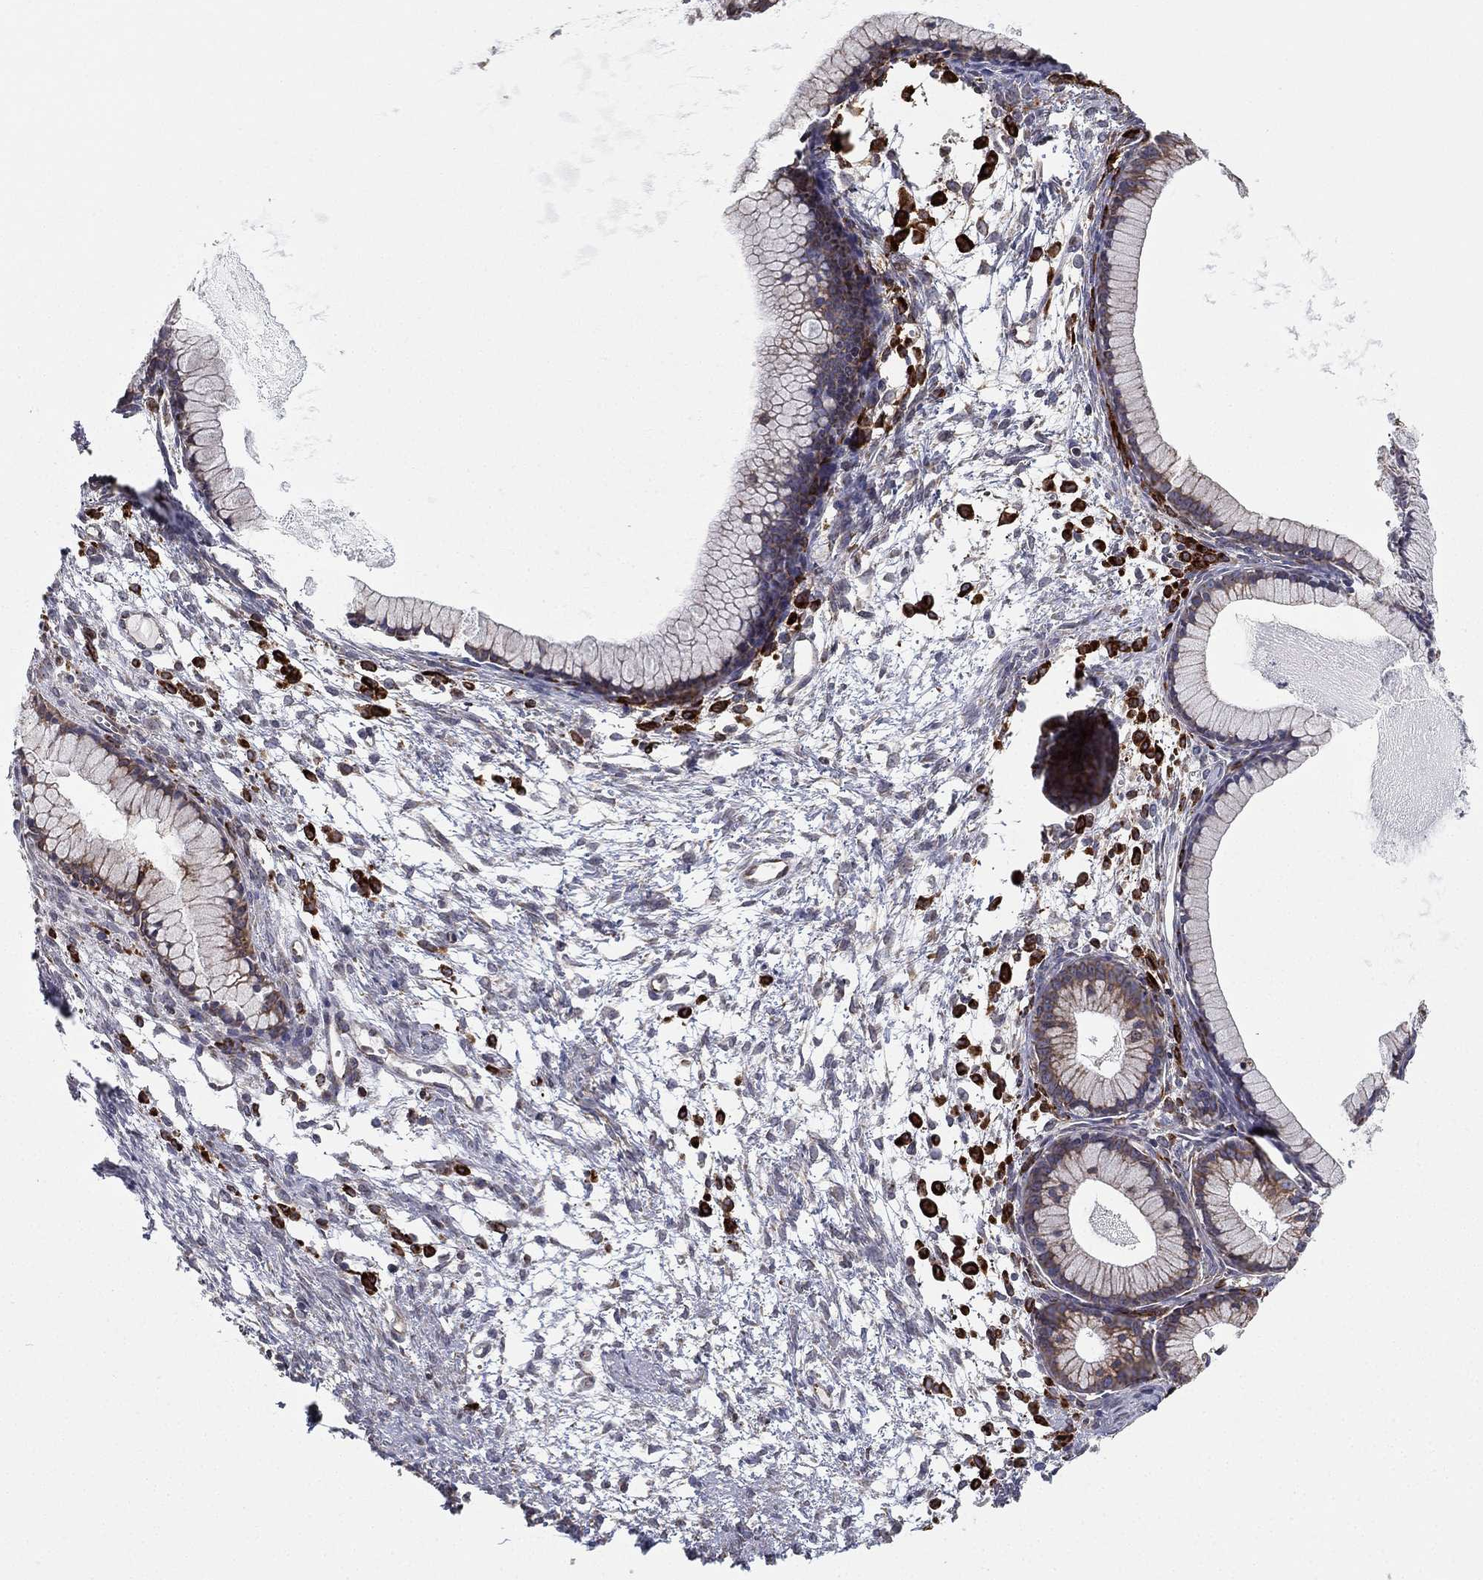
{"staining": {"intensity": "negative", "quantity": "none", "location": "none"}, "tissue": "ovarian cancer", "cell_type": "Tumor cells", "image_type": "cancer", "snomed": [{"axis": "morphology", "description": "Cystadenocarcinoma, mucinous, NOS"}, {"axis": "topography", "description": "Ovary"}], "caption": "The image shows no significant expression in tumor cells of ovarian mucinous cystadenocarcinoma.", "gene": "CYB5B", "patient": {"sex": "female", "age": 41}}